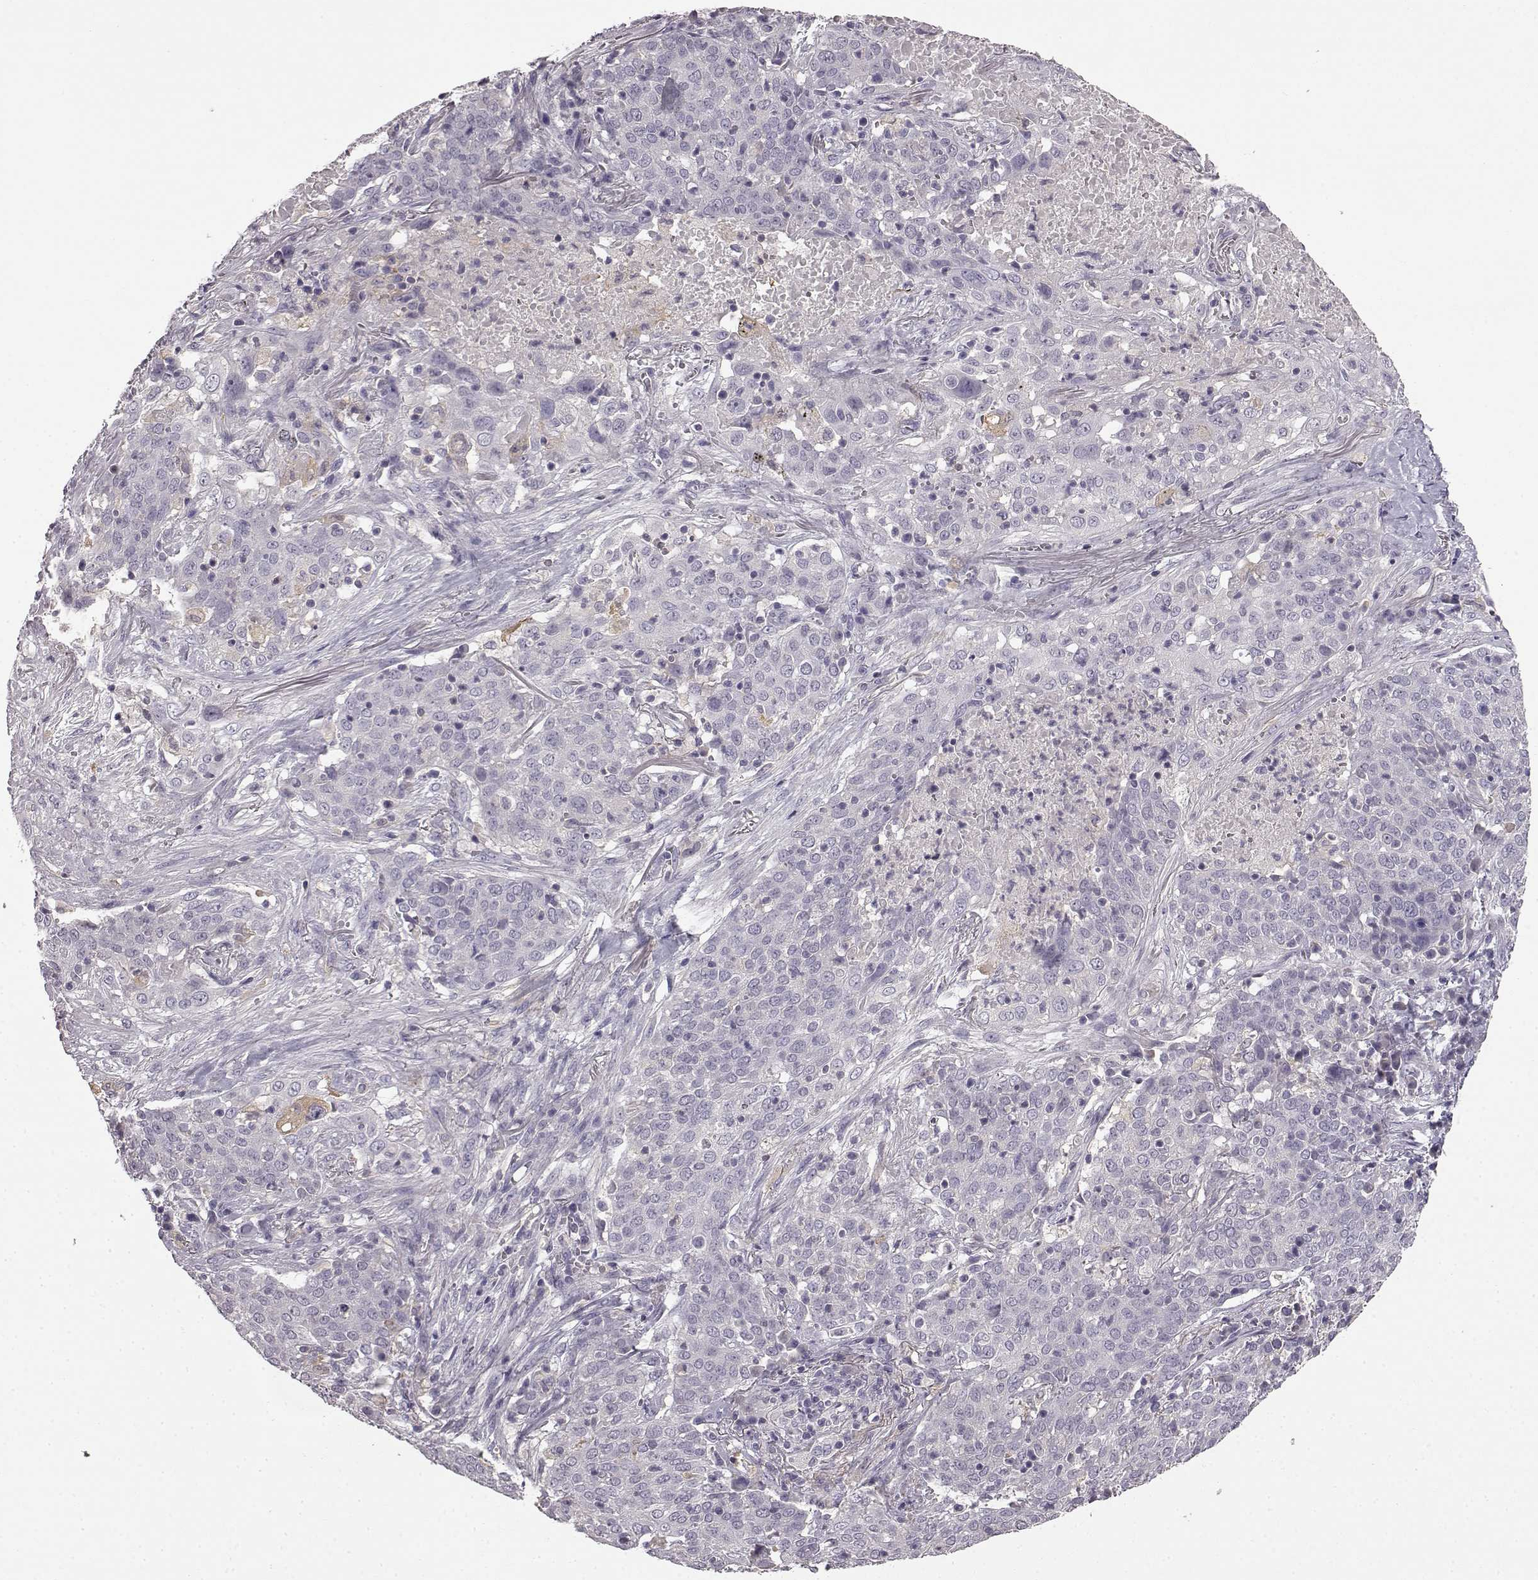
{"staining": {"intensity": "negative", "quantity": "none", "location": "none"}, "tissue": "lung cancer", "cell_type": "Tumor cells", "image_type": "cancer", "snomed": [{"axis": "morphology", "description": "Squamous cell carcinoma, NOS"}, {"axis": "topography", "description": "Lung"}], "caption": "This is a micrograph of IHC staining of lung cancer (squamous cell carcinoma), which shows no staining in tumor cells.", "gene": "KRT85", "patient": {"sex": "male", "age": 82}}